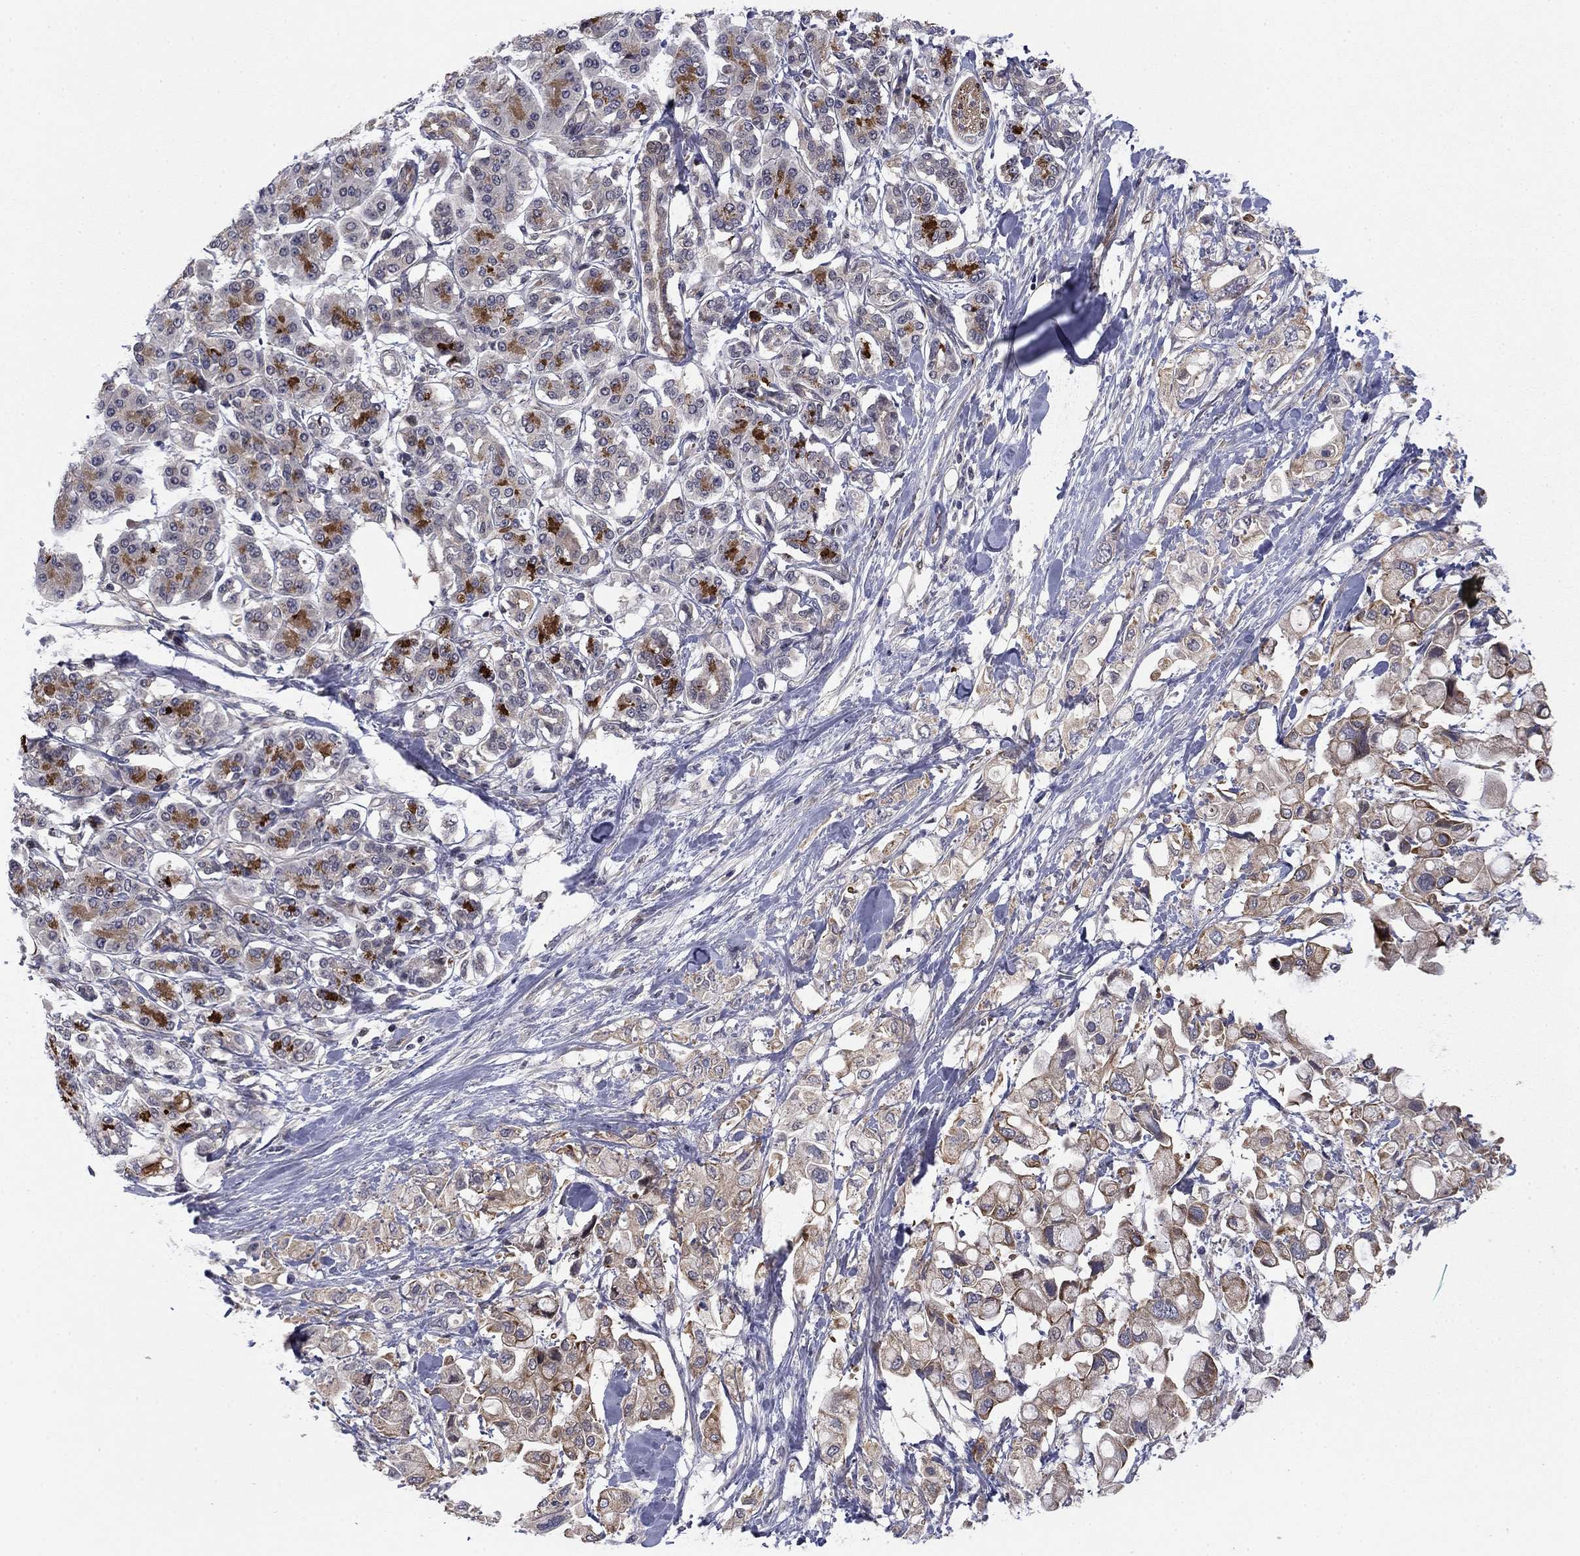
{"staining": {"intensity": "strong", "quantity": "25%-75%", "location": "cytoplasmic/membranous"}, "tissue": "pancreatic cancer", "cell_type": "Tumor cells", "image_type": "cancer", "snomed": [{"axis": "morphology", "description": "Adenocarcinoma, NOS"}, {"axis": "topography", "description": "Pancreas"}], "caption": "A high amount of strong cytoplasmic/membranous staining is present in about 25%-75% of tumor cells in pancreatic cancer tissue. The staining was performed using DAB (3,3'-diaminobenzidine) to visualize the protein expression in brown, while the nuclei were stained in blue with hematoxylin (Magnification: 20x).", "gene": "BCL11A", "patient": {"sex": "female", "age": 56}}